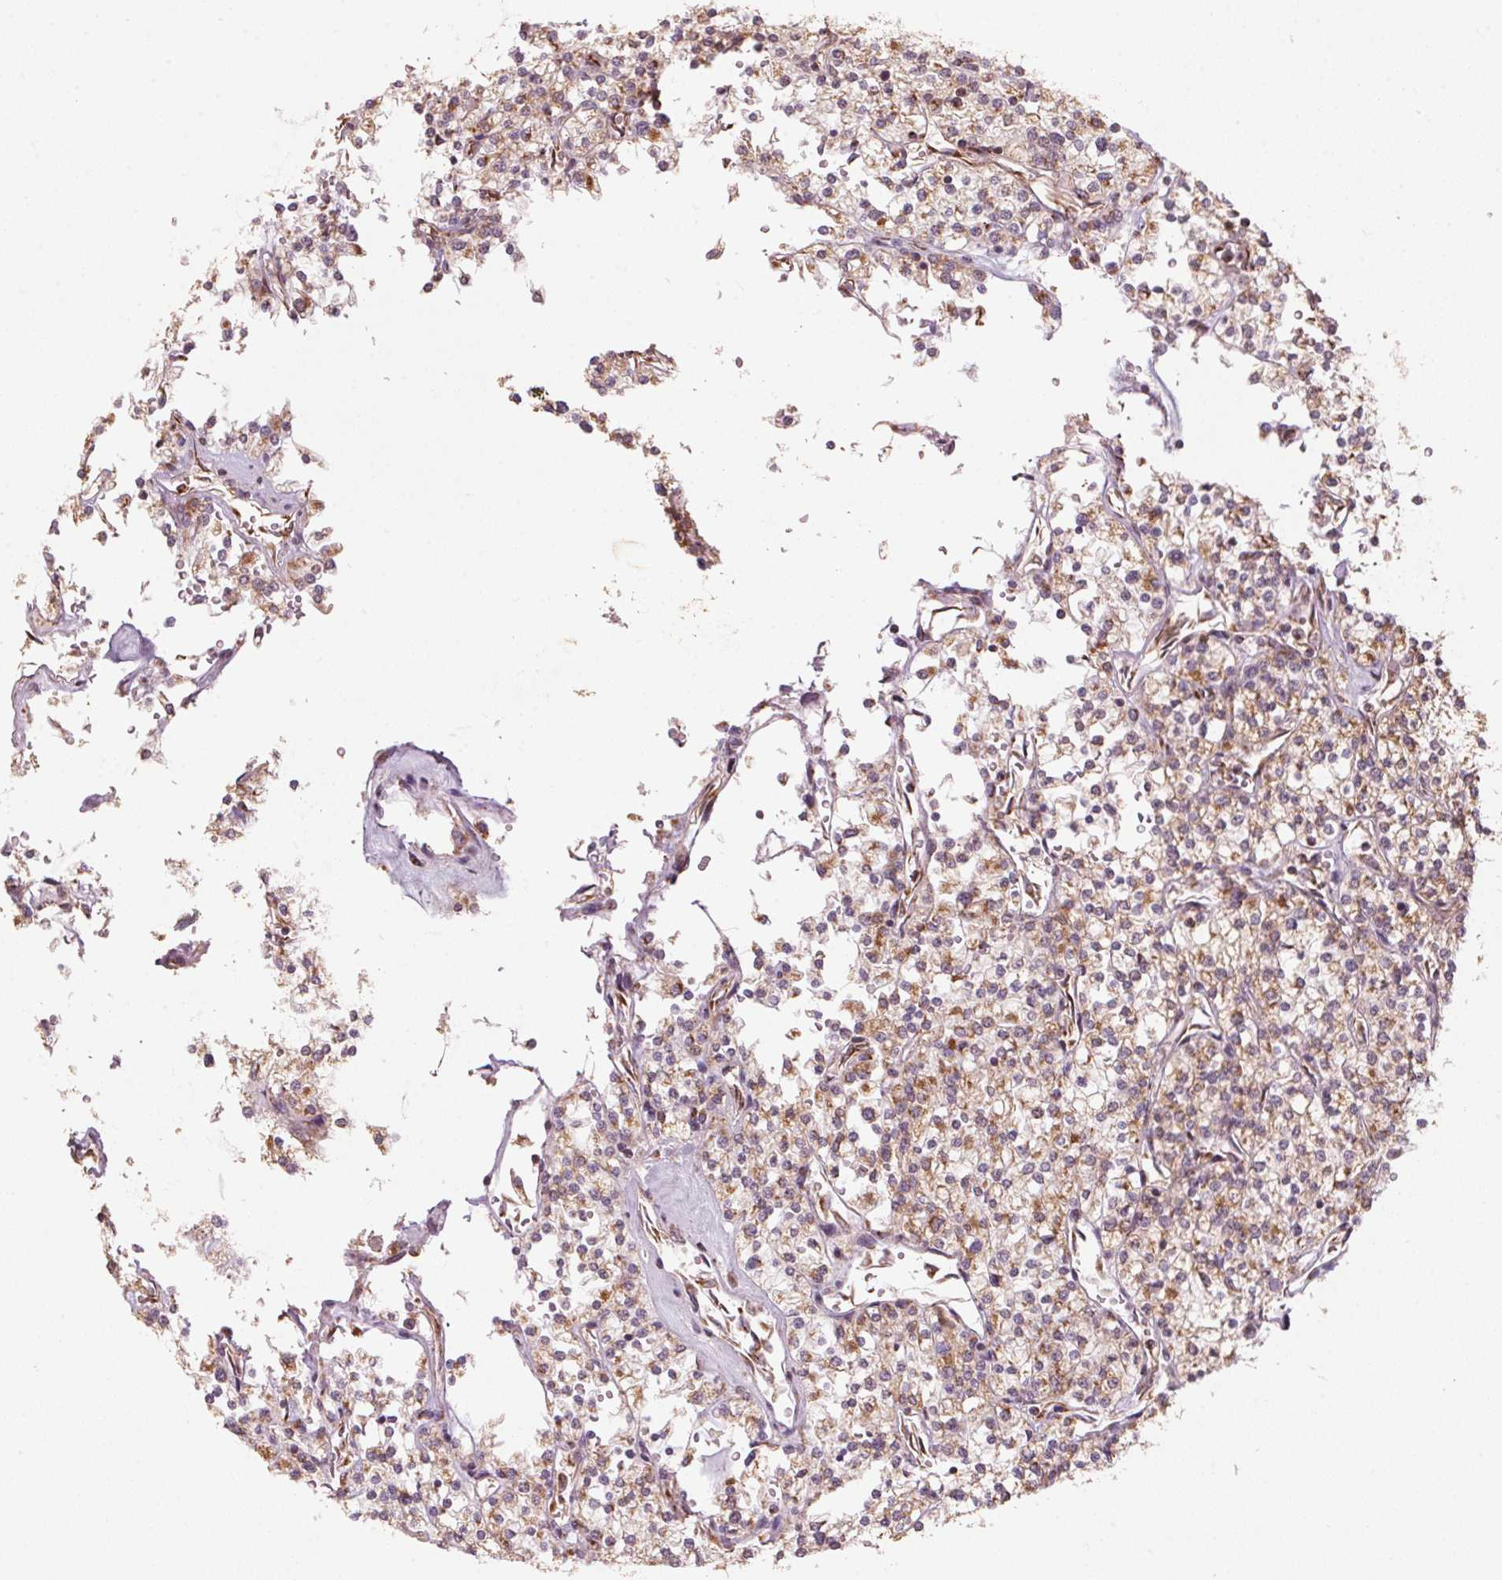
{"staining": {"intensity": "moderate", "quantity": "25%-75%", "location": "cytoplasmic/membranous"}, "tissue": "renal cancer", "cell_type": "Tumor cells", "image_type": "cancer", "snomed": [{"axis": "morphology", "description": "Adenocarcinoma, NOS"}, {"axis": "topography", "description": "Kidney"}], "caption": "Adenocarcinoma (renal) stained with a brown dye demonstrates moderate cytoplasmic/membranous positive staining in about 25%-75% of tumor cells.", "gene": "TOMM70", "patient": {"sex": "male", "age": 80}}